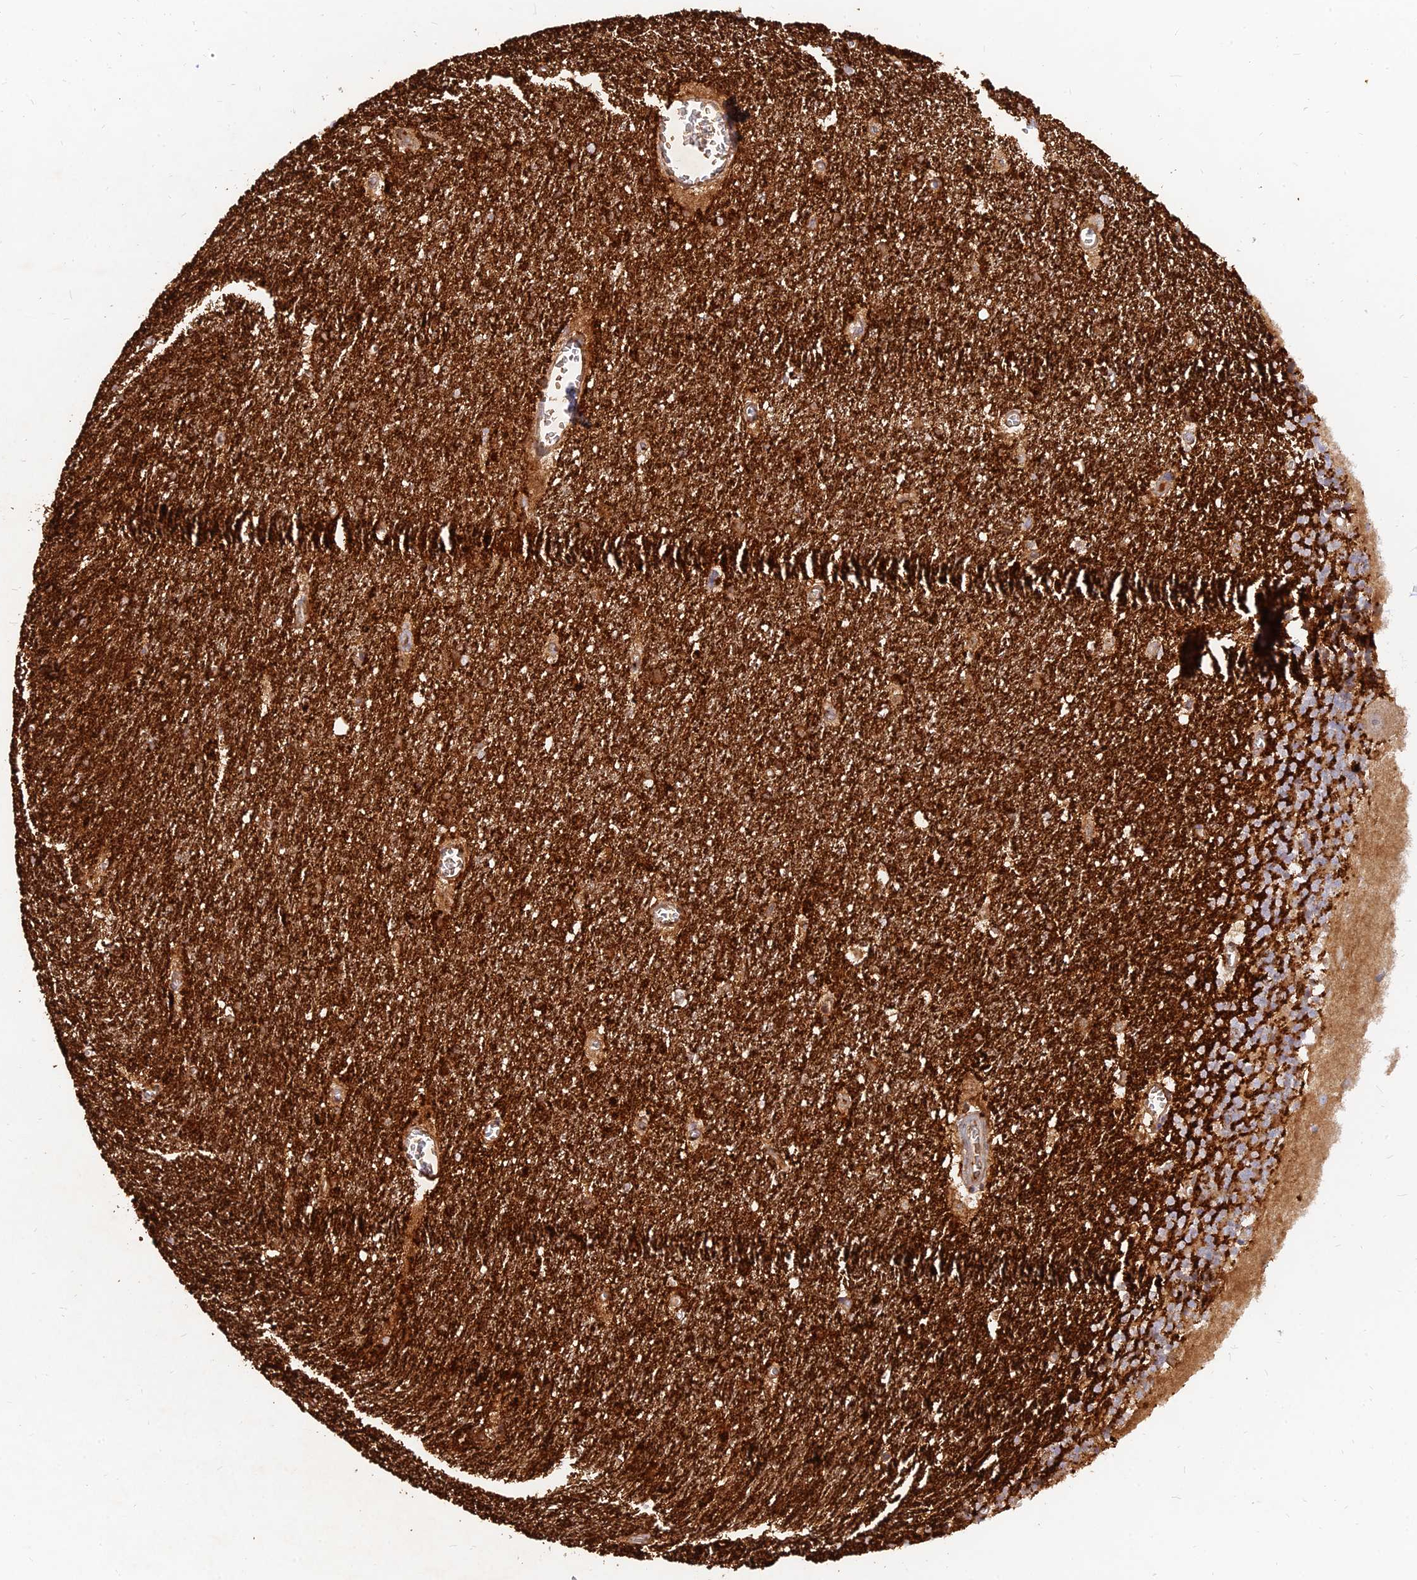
{"staining": {"intensity": "moderate", "quantity": ">75%", "location": "cytoplasmic/membranous"}, "tissue": "cerebellum", "cell_type": "Cells in granular layer", "image_type": "normal", "snomed": [{"axis": "morphology", "description": "Normal tissue, NOS"}, {"axis": "topography", "description": "Cerebellum"}], "caption": "Immunohistochemistry (DAB (3,3'-diaminobenzidine)) staining of normal cerebellum exhibits moderate cytoplasmic/membranous protein positivity in approximately >75% of cells in granular layer.", "gene": "ACSM5", "patient": {"sex": "male", "age": 54}}